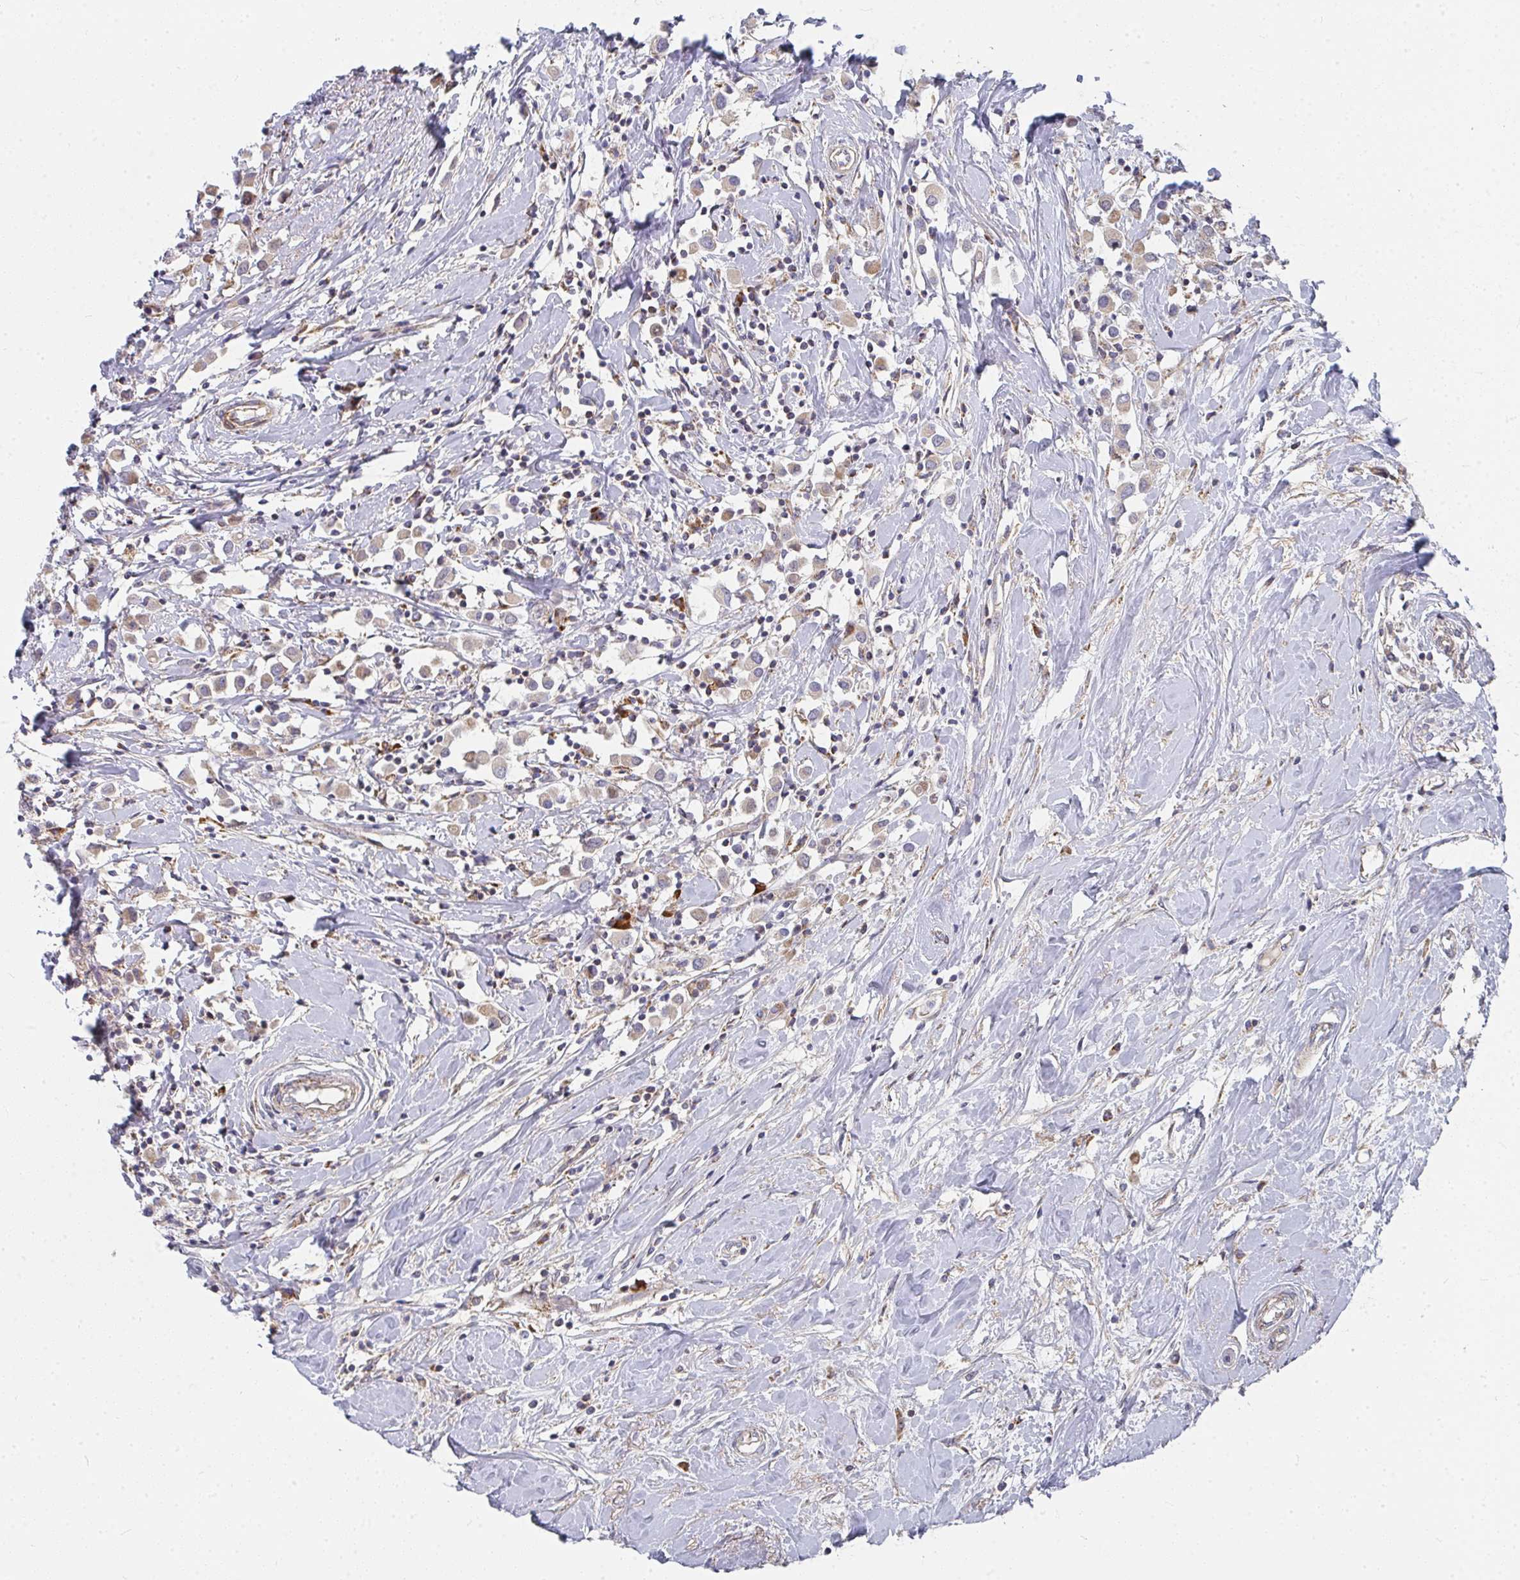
{"staining": {"intensity": "weak", "quantity": "25%-75%", "location": "cytoplasmic/membranous"}, "tissue": "breast cancer", "cell_type": "Tumor cells", "image_type": "cancer", "snomed": [{"axis": "morphology", "description": "Duct carcinoma"}, {"axis": "topography", "description": "Breast"}], "caption": "Brown immunohistochemical staining in human breast cancer (invasive ductal carcinoma) demonstrates weak cytoplasmic/membranous staining in about 25%-75% of tumor cells.", "gene": "RHEBL1", "patient": {"sex": "female", "age": 61}}